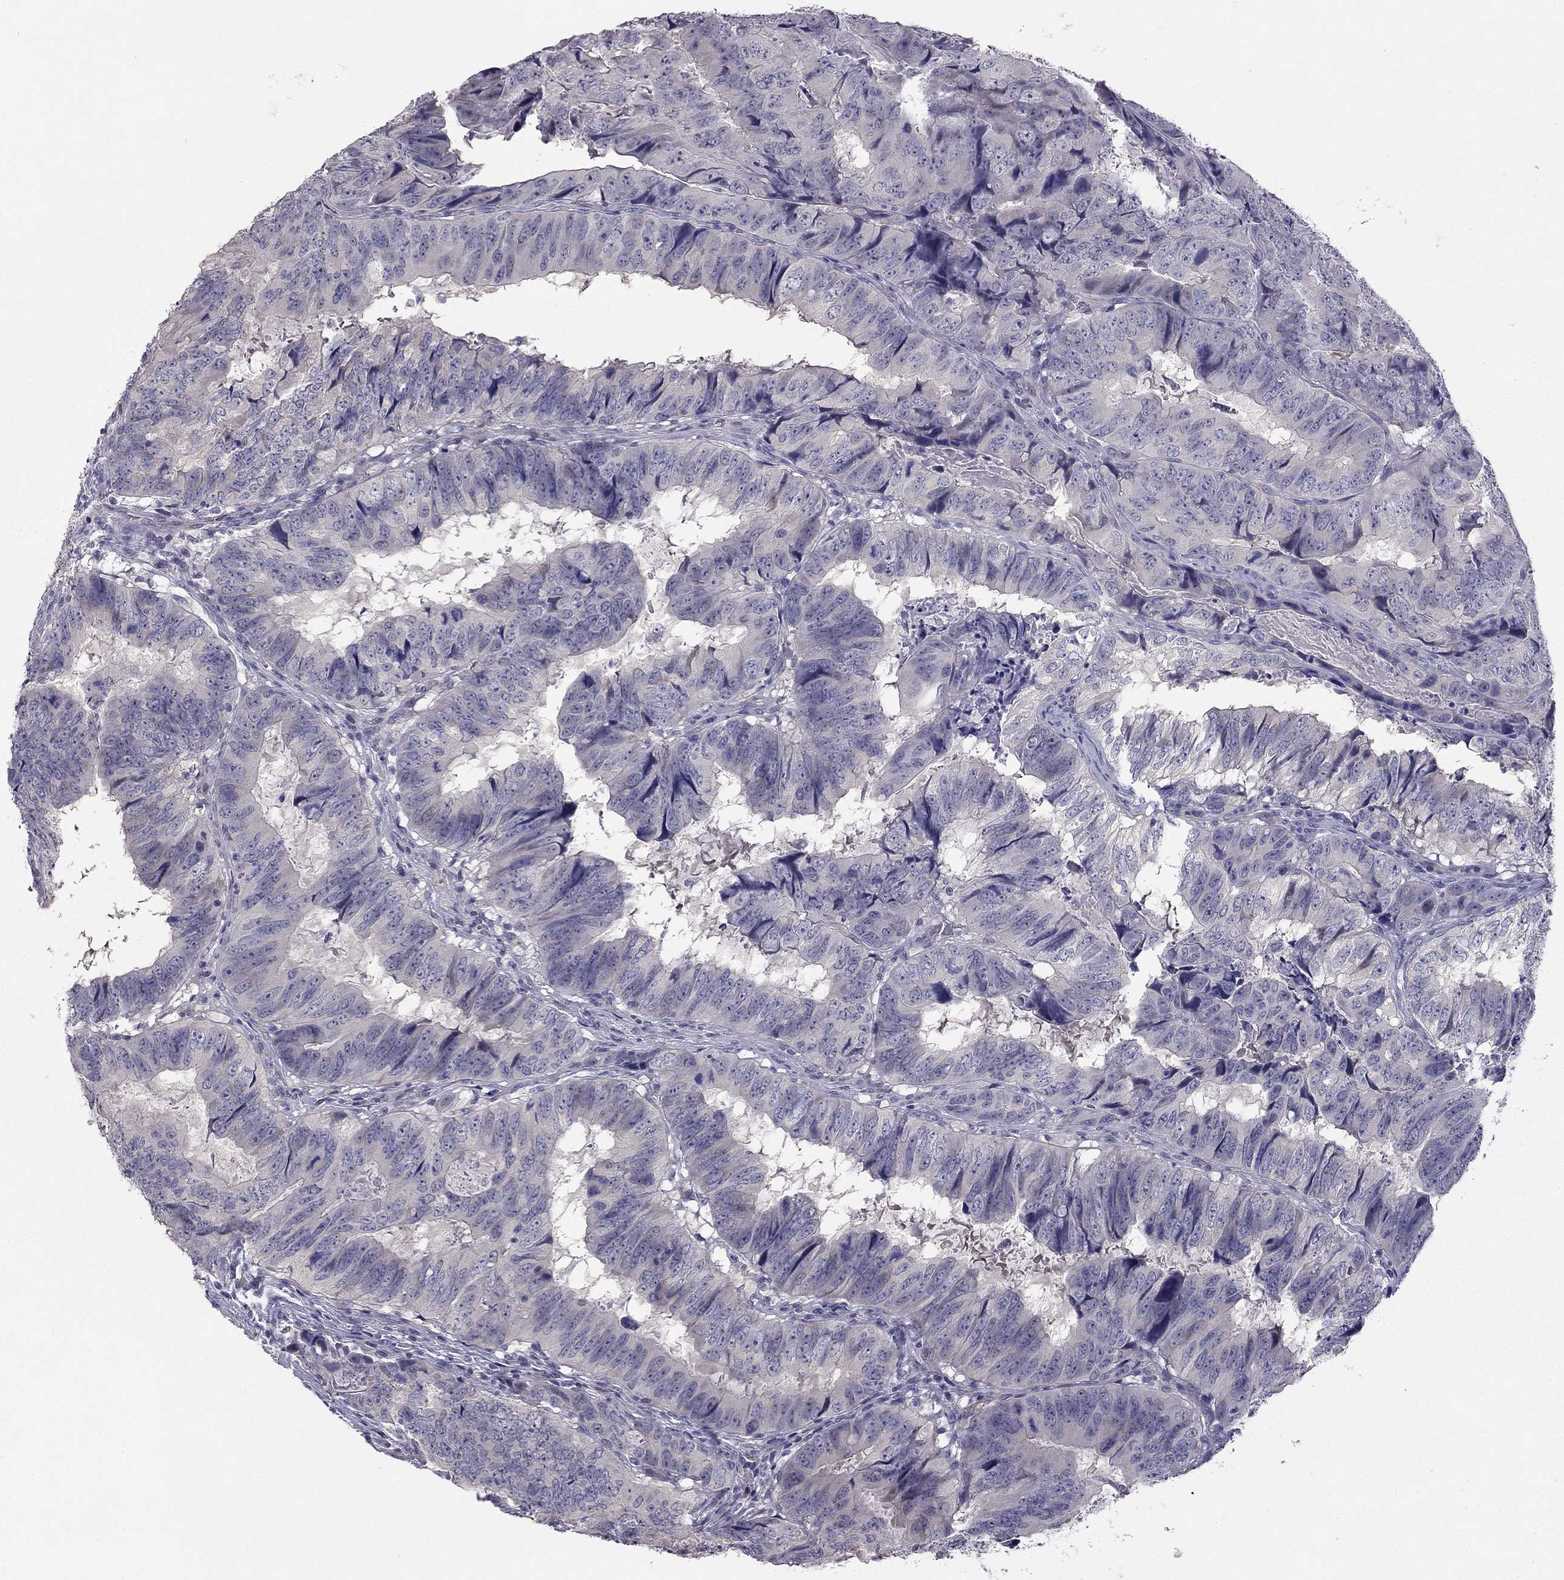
{"staining": {"intensity": "negative", "quantity": "none", "location": "none"}, "tissue": "colorectal cancer", "cell_type": "Tumor cells", "image_type": "cancer", "snomed": [{"axis": "morphology", "description": "Adenocarcinoma, NOS"}, {"axis": "topography", "description": "Colon"}], "caption": "An immunohistochemistry micrograph of colorectal cancer is shown. There is no staining in tumor cells of colorectal cancer.", "gene": "HSFX1", "patient": {"sex": "male", "age": 79}}